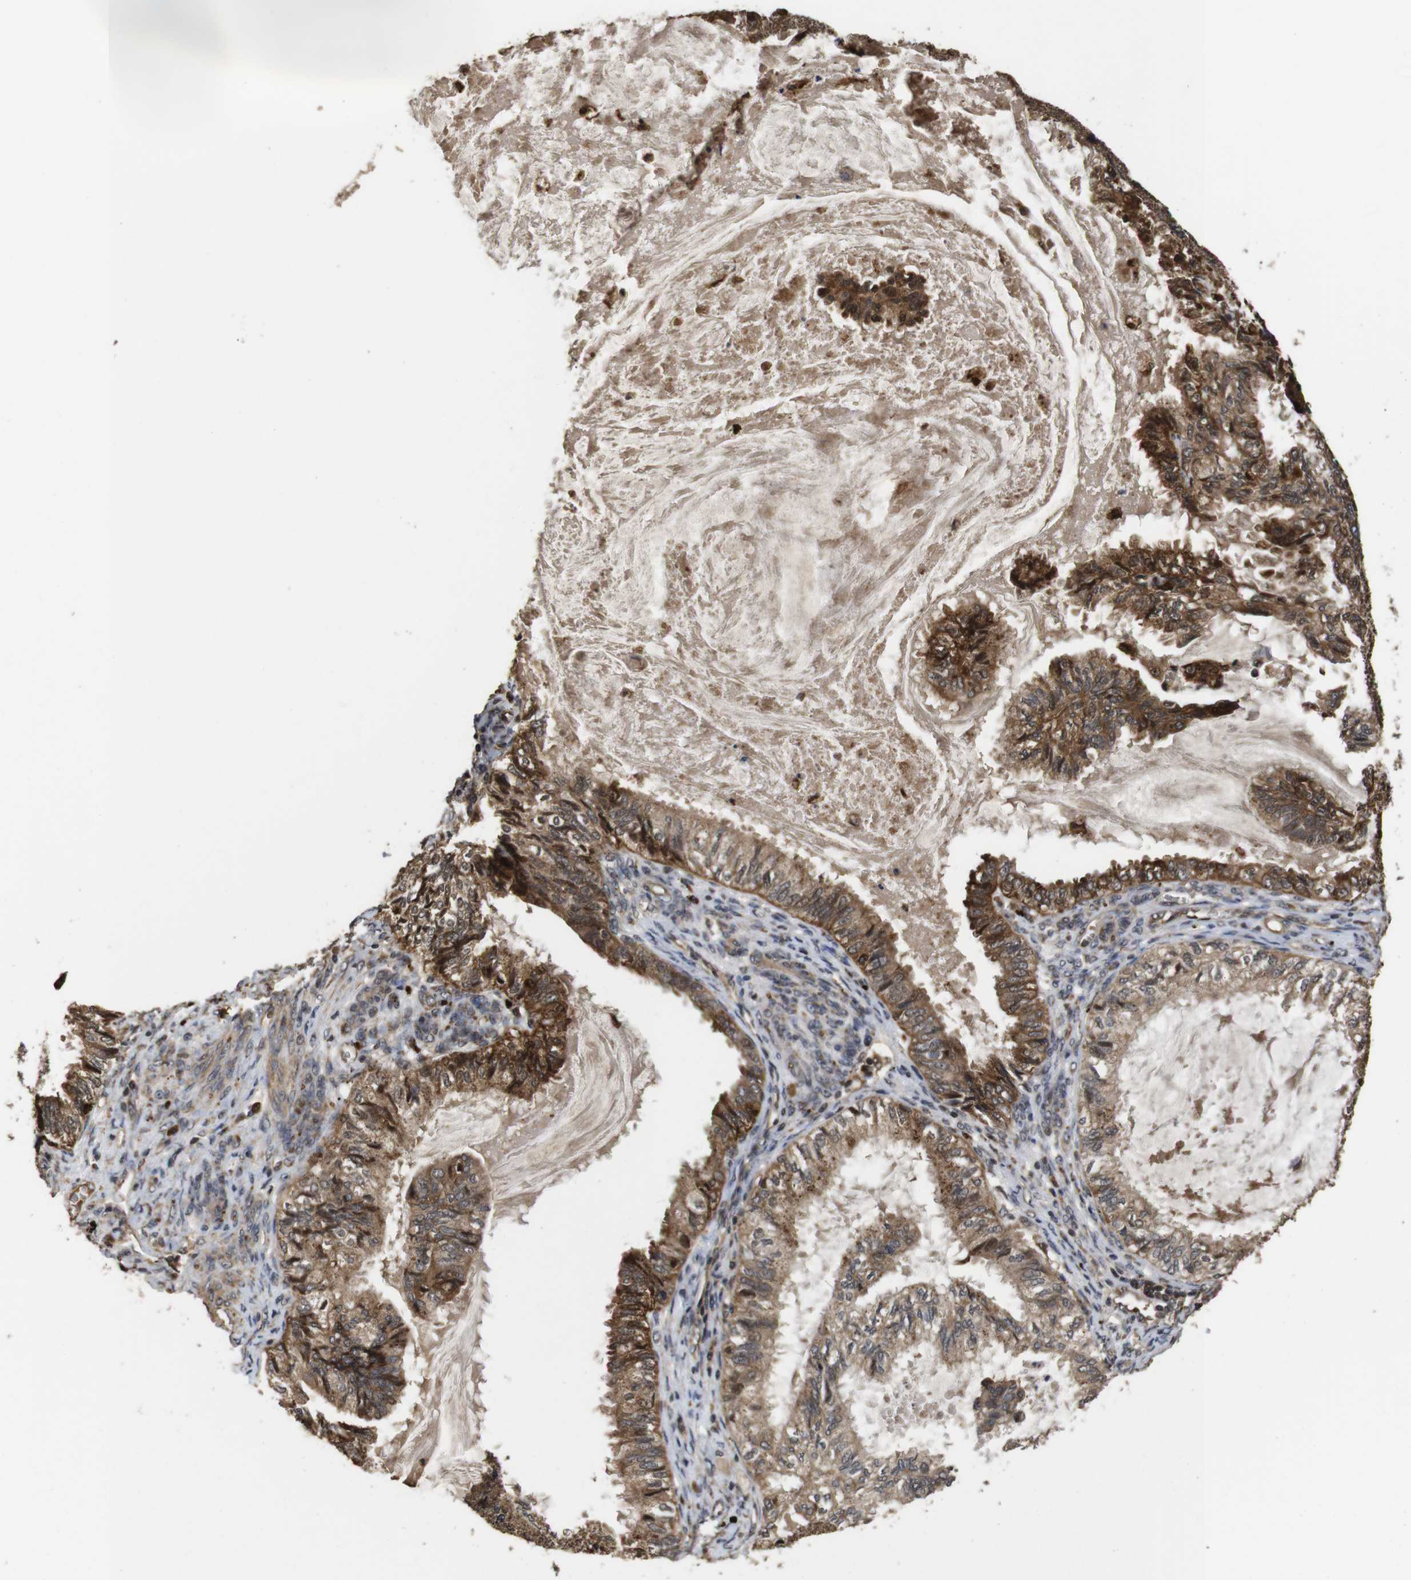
{"staining": {"intensity": "strong", "quantity": ">75%", "location": "cytoplasmic/membranous"}, "tissue": "cervical cancer", "cell_type": "Tumor cells", "image_type": "cancer", "snomed": [{"axis": "morphology", "description": "Normal tissue, NOS"}, {"axis": "morphology", "description": "Adenocarcinoma, NOS"}, {"axis": "topography", "description": "Cervix"}, {"axis": "topography", "description": "Endometrium"}], "caption": "Cervical cancer (adenocarcinoma) stained with DAB (3,3'-diaminobenzidine) immunohistochemistry demonstrates high levels of strong cytoplasmic/membranous staining in approximately >75% of tumor cells. (DAB IHC, brown staining for protein, blue staining for nuclei).", "gene": "PTPN14", "patient": {"sex": "female", "age": 86}}